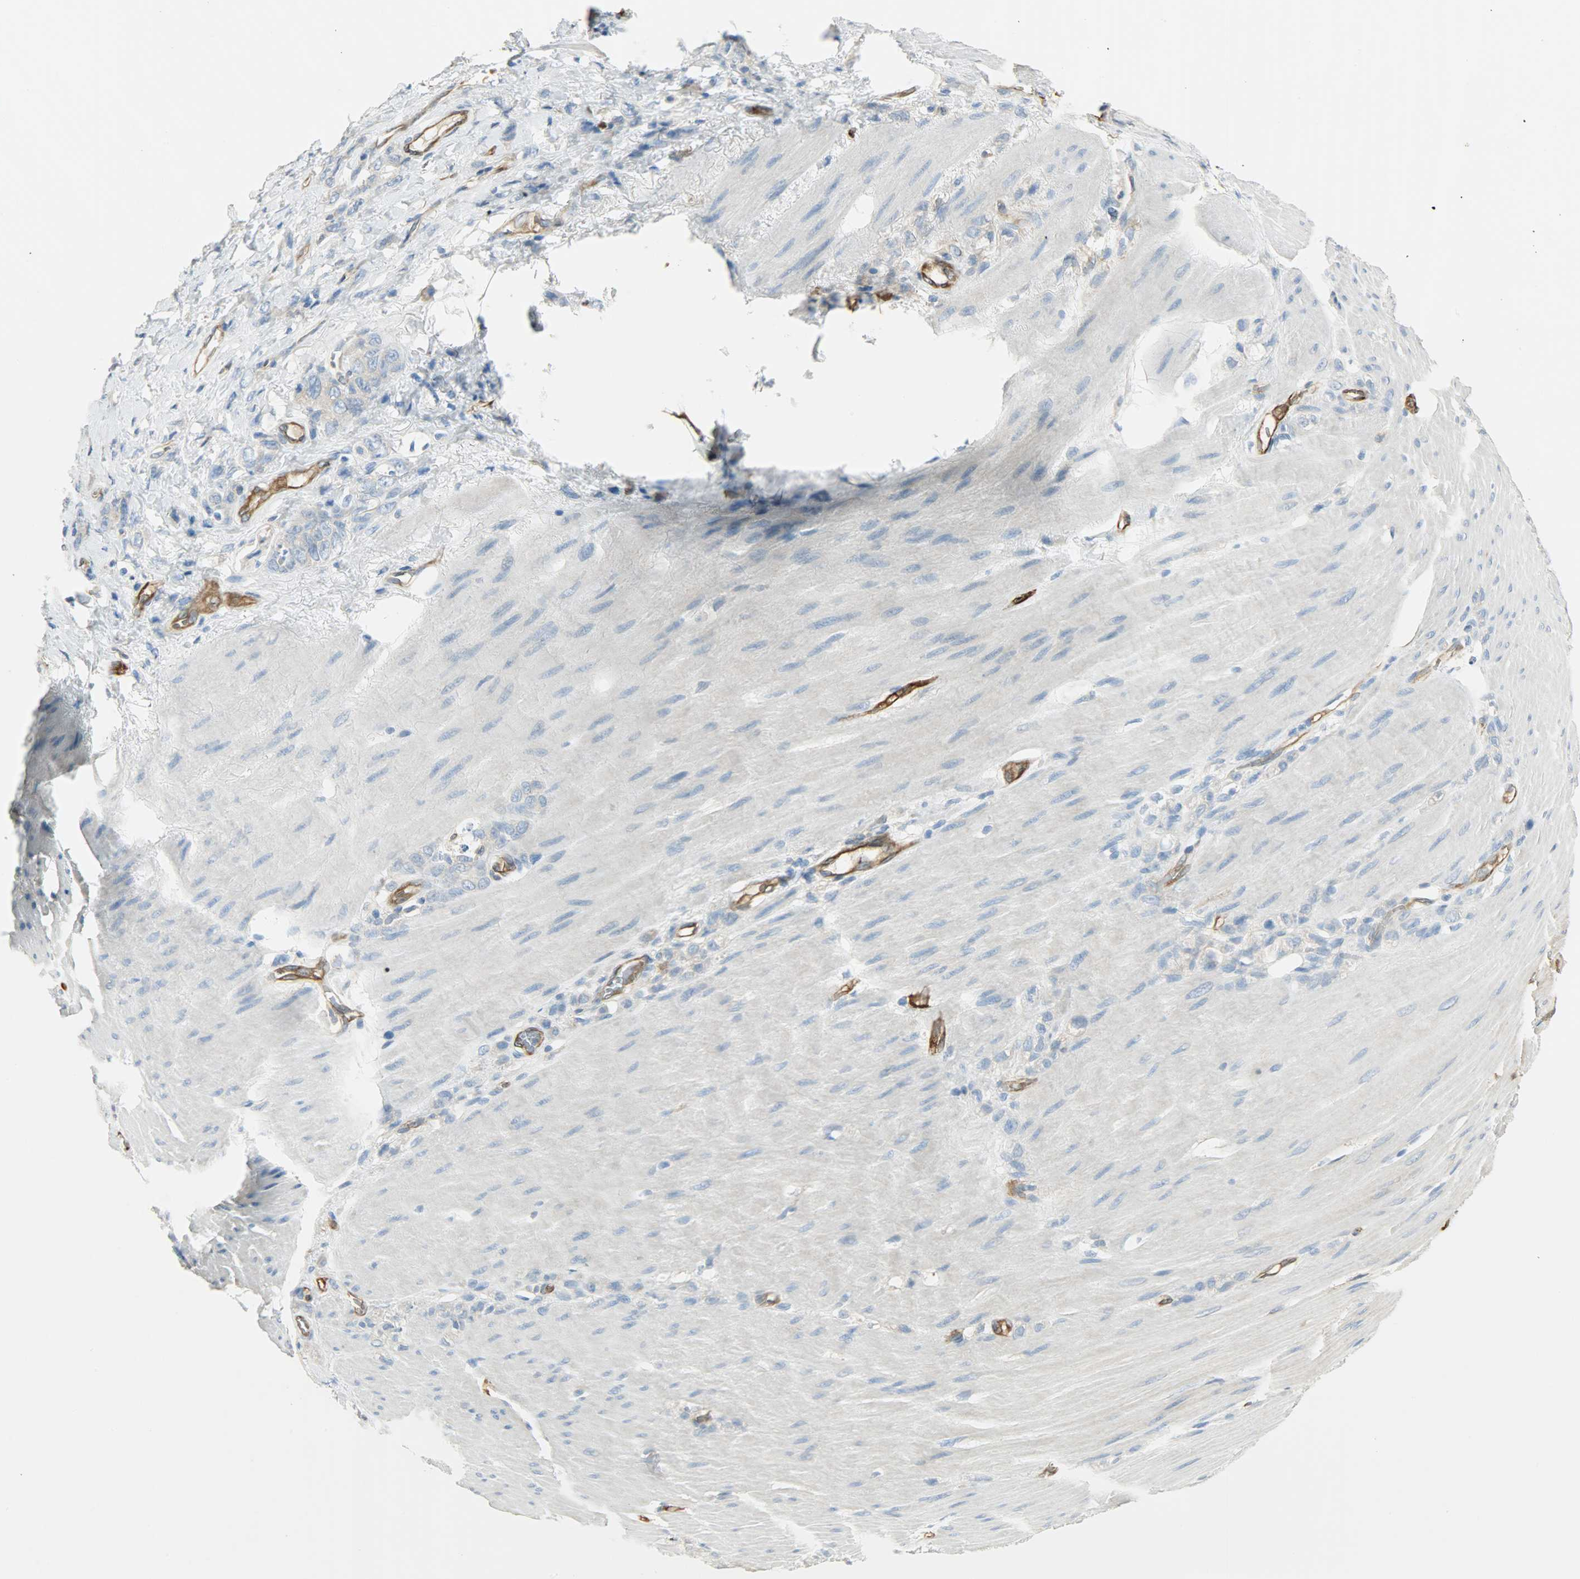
{"staining": {"intensity": "negative", "quantity": "none", "location": "none"}, "tissue": "stomach cancer", "cell_type": "Tumor cells", "image_type": "cancer", "snomed": [{"axis": "morphology", "description": "Adenocarcinoma, NOS"}, {"axis": "topography", "description": "Stomach"}], "caption": "Immunohistochemistry of stomach adenocarcinoma shows no staining in tumor cells.", "gene": "WARS1", "patient": {"sex": "male", "age": 82}}